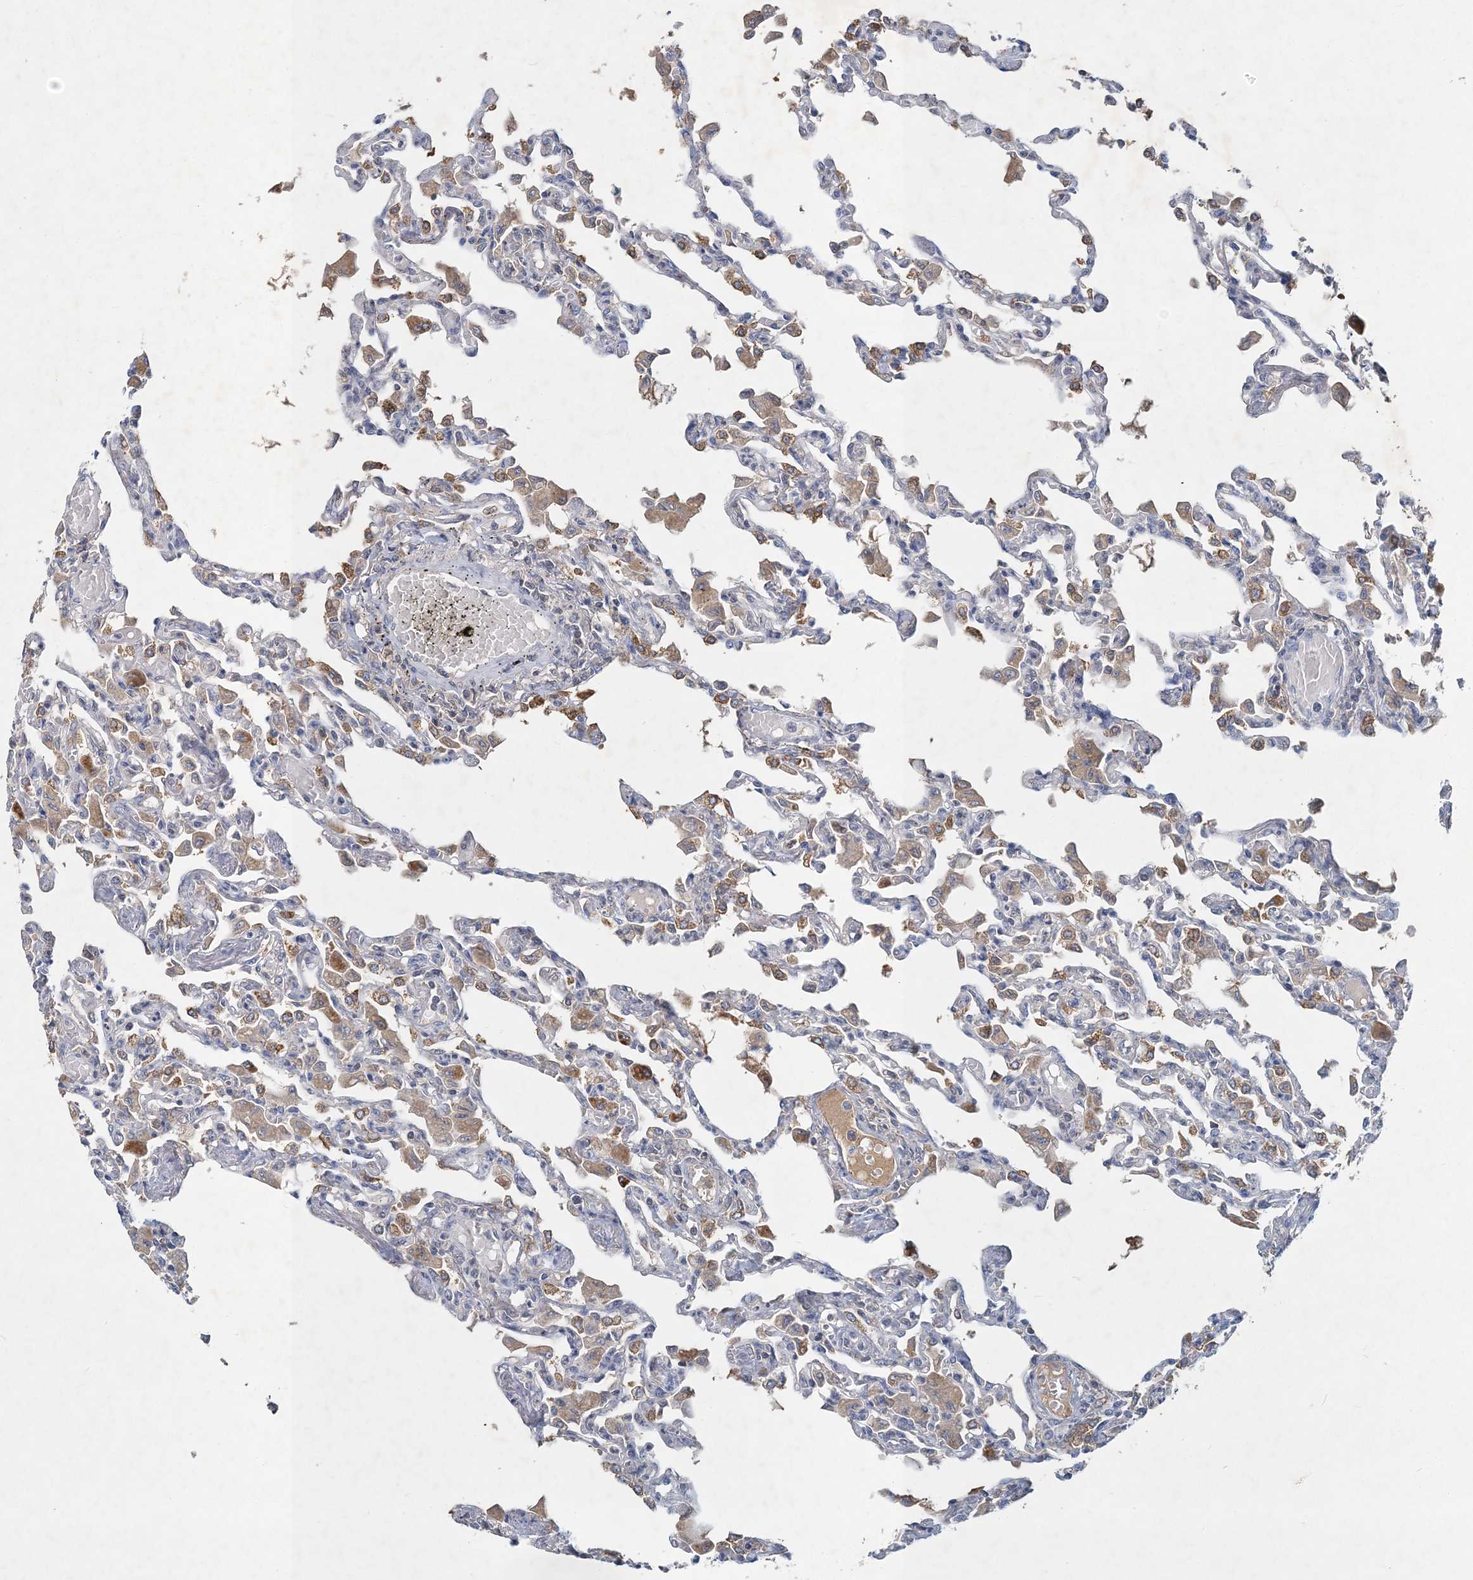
{"staining": {"intensity": "moderate", "quantity": "<25%", "location": "cytoplasmic/membranous"}, "tissue": "lung", "cell_type": "Alveolar cells", "image_type": "normal", "snomed": [{"axis": "morphology", "description": "Normal tissue, NOS"}, {"axis": "topography", "description": "Bronchus"}, {"axis": "topography", "description": "Lung"}], "caption": "Immunohistochemistry micrograph of unremarkable lung: human lung stained using immunohistochemistry displays low levels of moderate protein expression localized specifically in the cytoplasmic/membranous of alveolar cells, appearing as a cytoplasmic/membranous brown color.", "gene": "RNF25", "patient": {"sex": "female", "age": 49}}